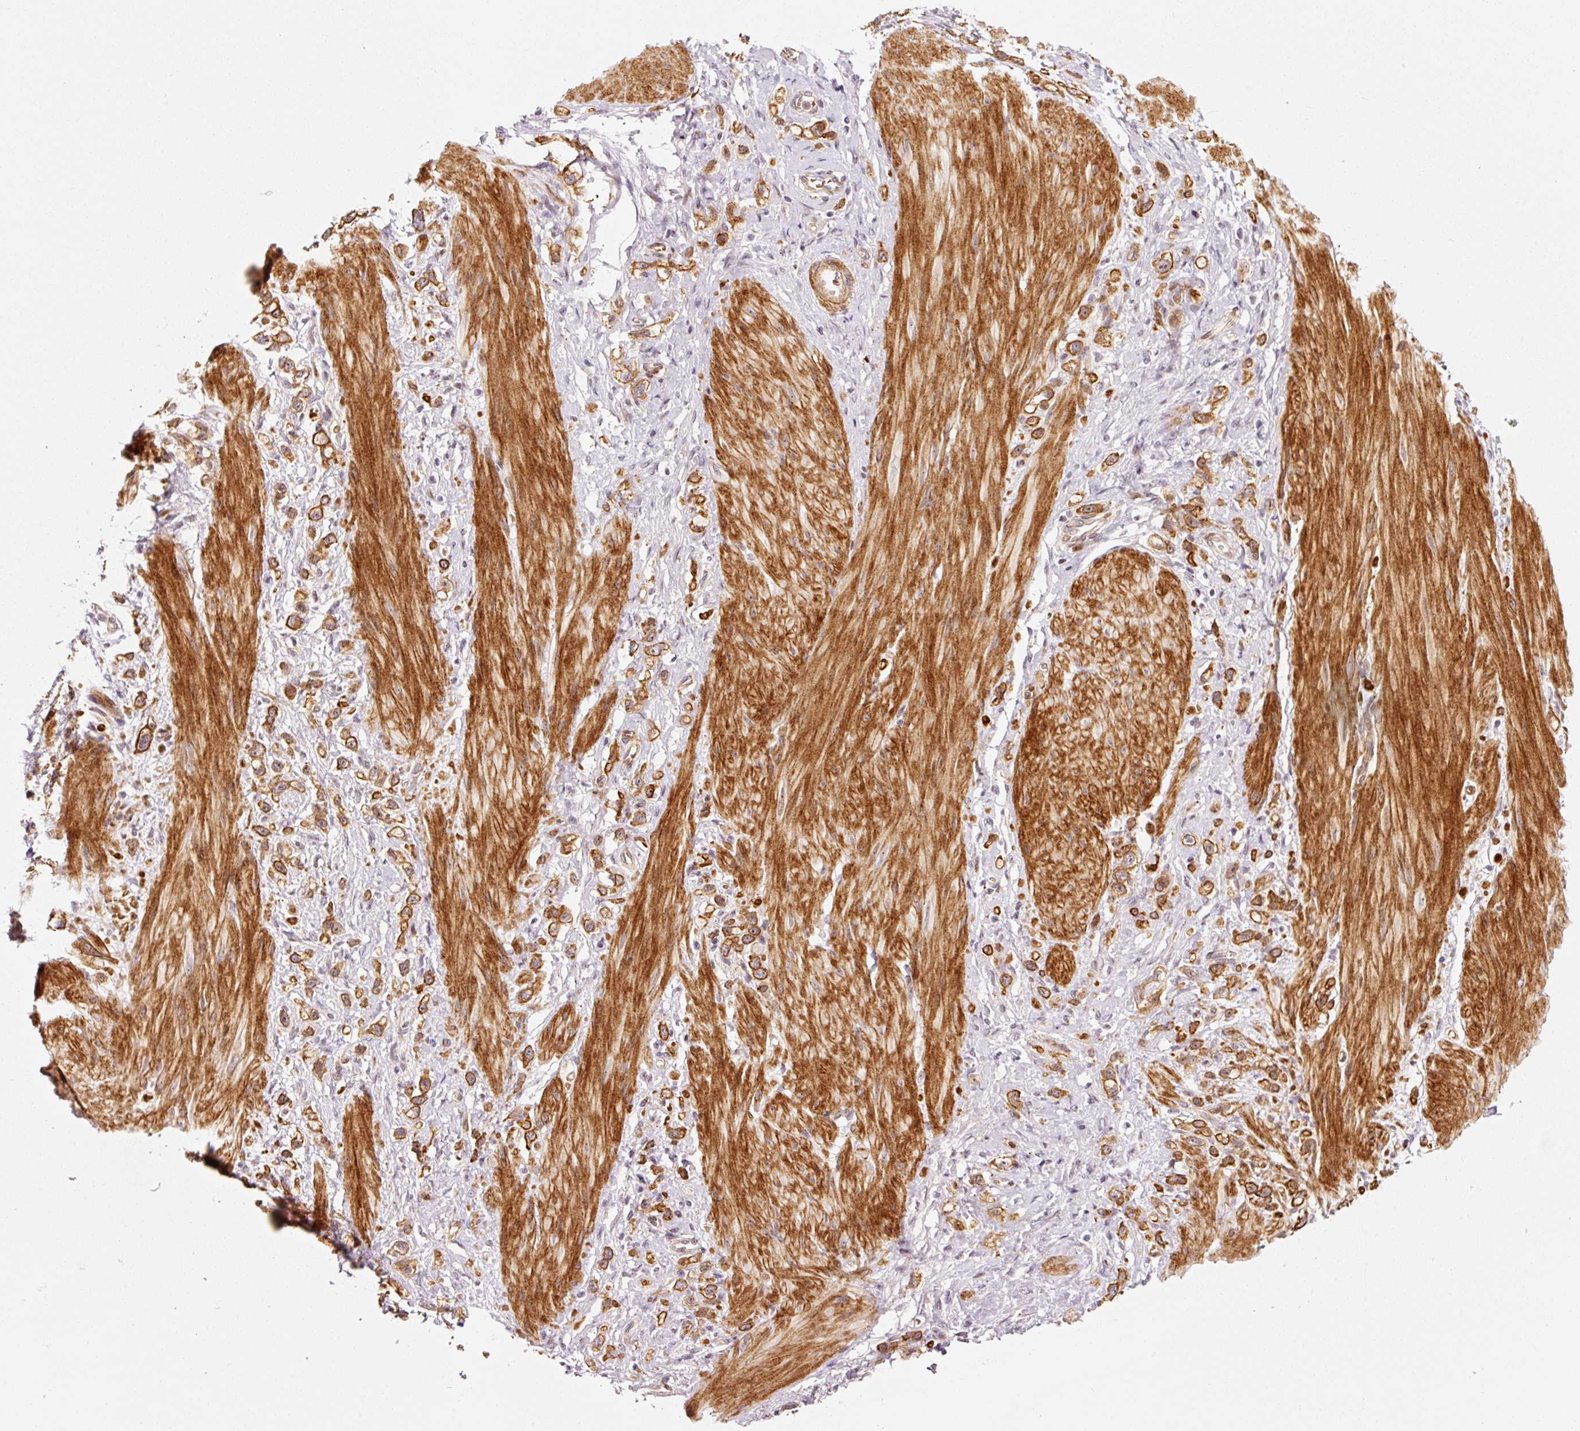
{"staining": {"intensity": "strong", "quantity": ">75%", "location": "cytoplasmic/membranous"}, "tissue": "stomach cancer", "cell_type": "Tumor cells", "image_type": "cancer", "snomed": [{"axis": "morphology", "description": "Adenocarcinoma, NOS"}, {"axis": "topography", "description": "Stomach"}], "caption": "The image reveals immunohistochemical staining of adenocarcinoma (stomach). There is strong cytoplasmic/membranous positivity is seen in about >75% of tumor cells. (DAB = brown stain, brightfield microscopy at high magnification).", "gene": "ANKRD20A1", "patient": {"sex": "female", "age": 65}}